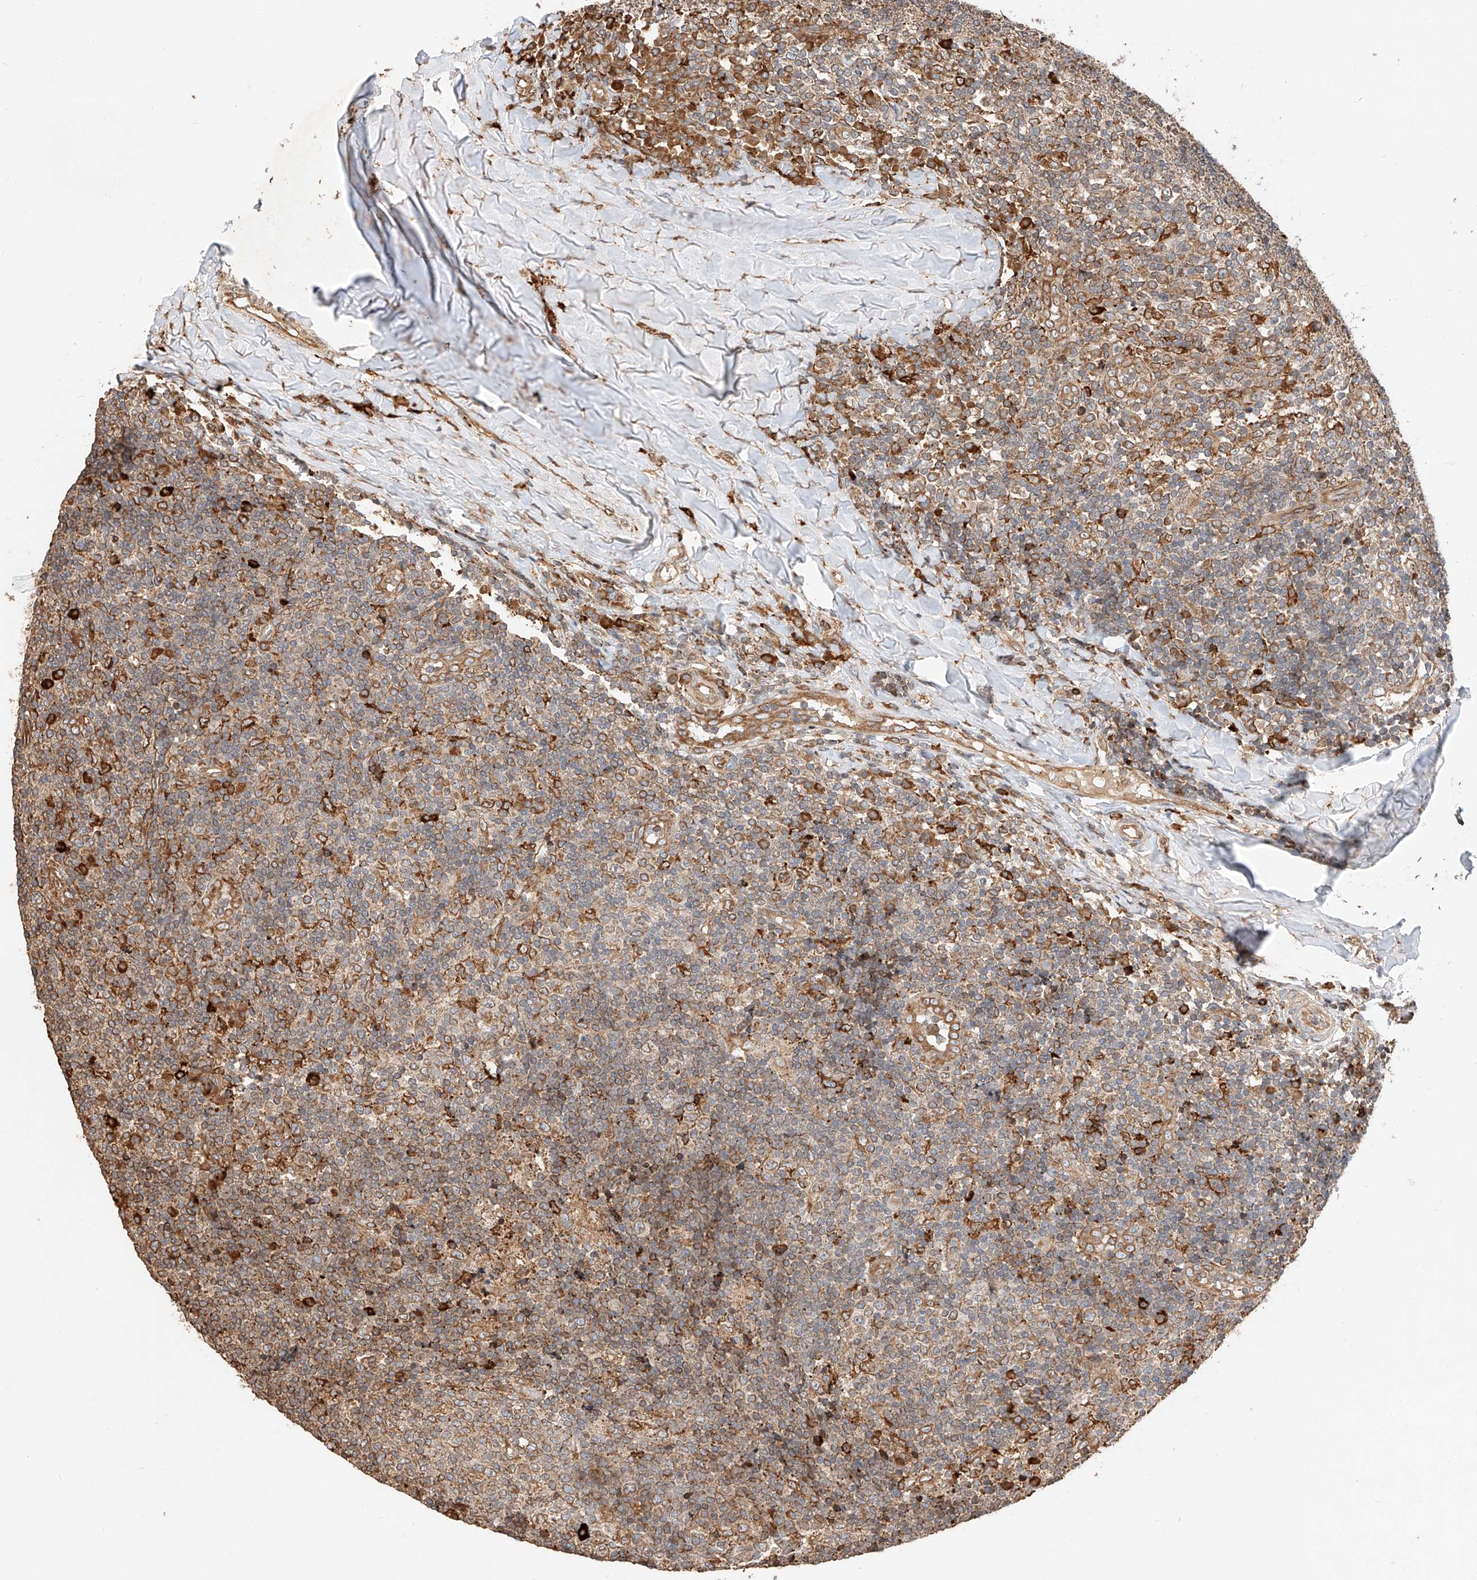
{"staining": {"intensity": "strong", "quantity": "25%-75%", "location": "cytoplasmic/membranous"}, "tissue": "tonsil", "cell_type": "Germinal center cells", "image_type": "normal", "snomed": [{"axis": "morphology", "description": "Normal tissue, NOS"}, {"axis": "topography", "description": "Tonsil"}], "caption": "A high amount of strong cytoplasmic/membranous positivity is seen in approximately 25%-75% of germinal center cells in normal tonsil.", "gene": "ZNF84", "patient": {"sex": "female", "age": 19}}